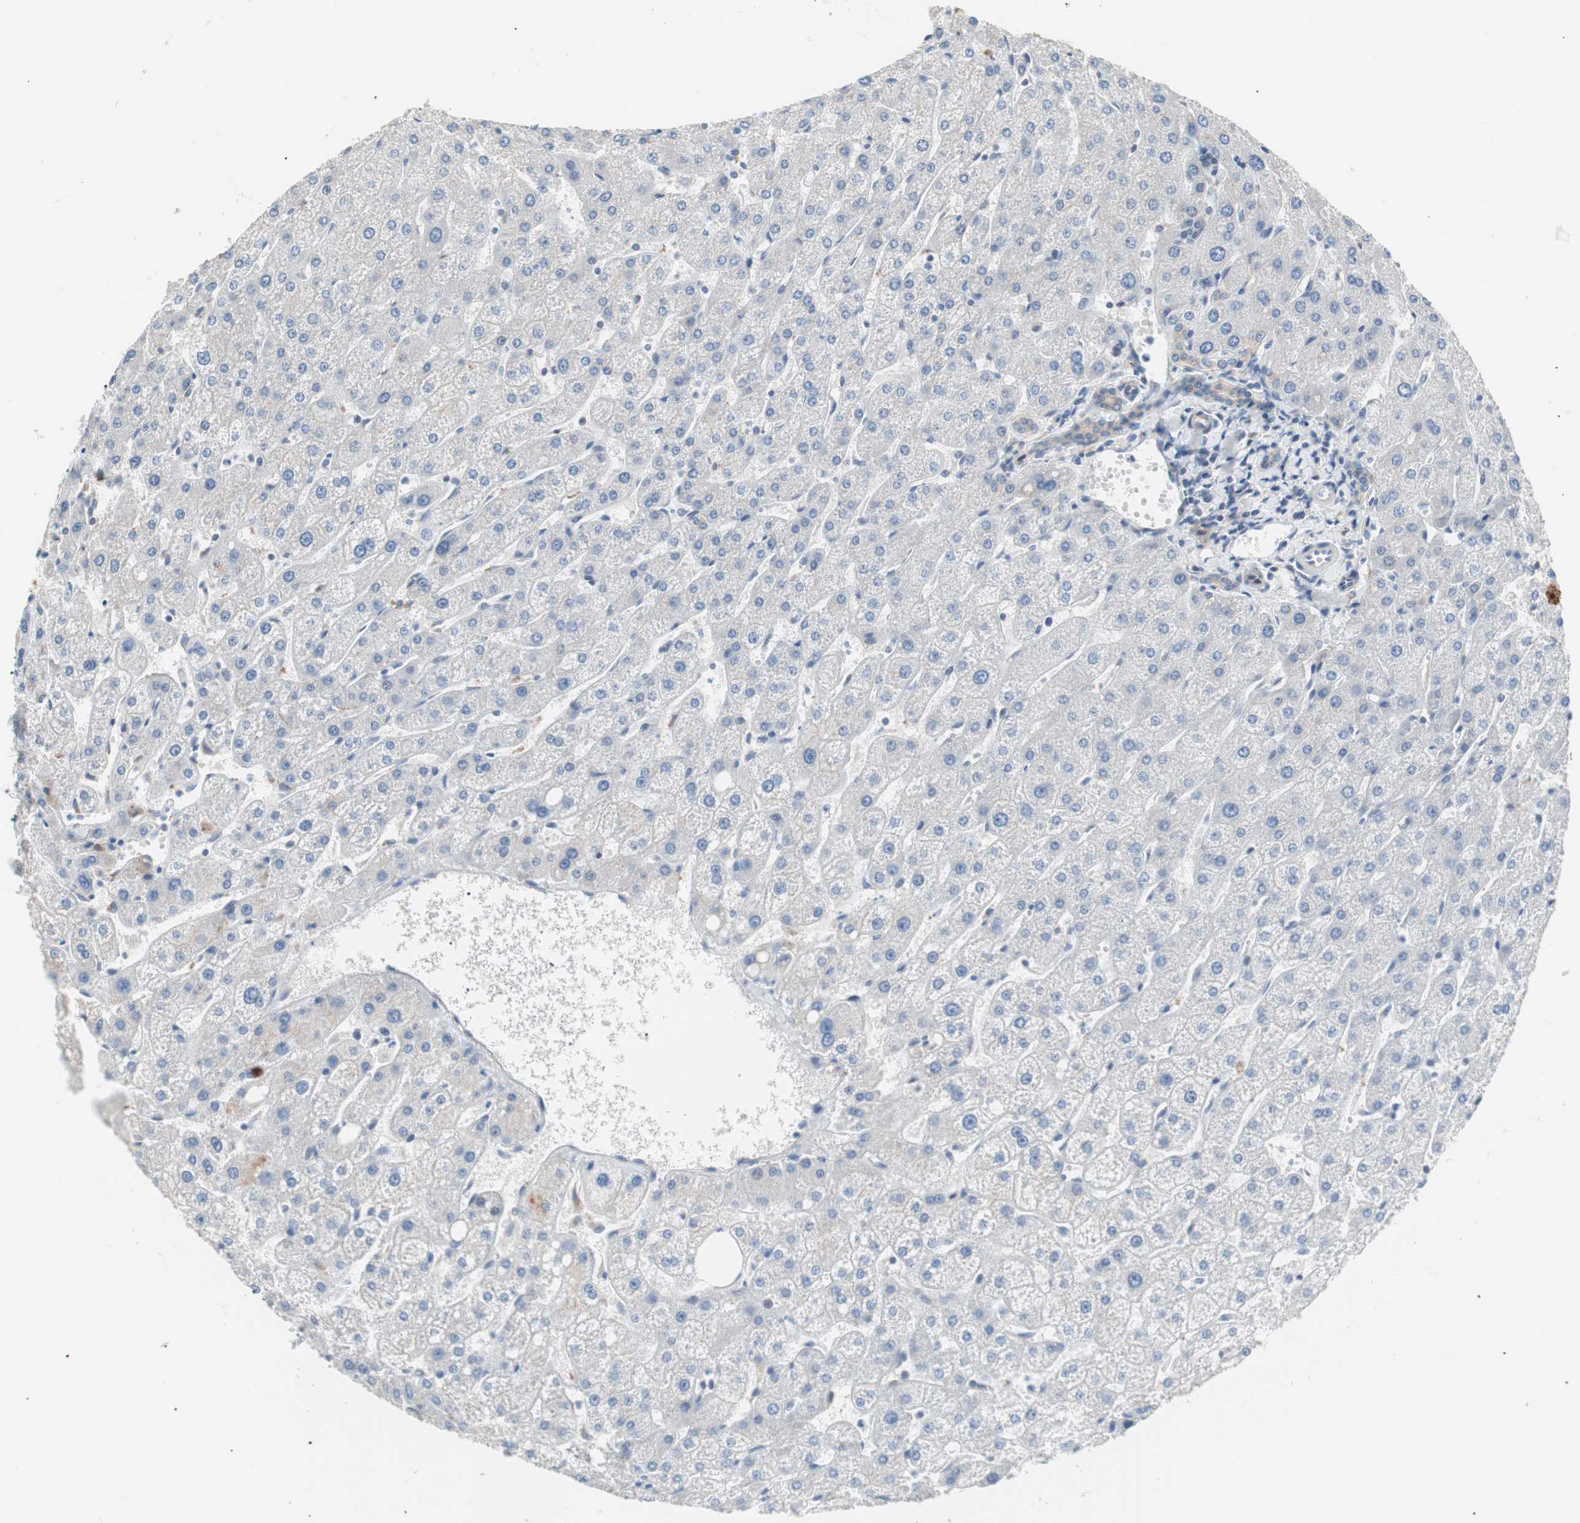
{"staining": {"intensity": "weak", "quantity": "25%-75%", "location": "cytoplasmic/membranous"}, "tissue": "liver", "cell_type": "Cholangiocytes", "image_type": "normal", "snomed": [{"axis": "morphology", "description": "Normal tissue, NOS"}, {"axis": "topography", "description": "Liver"}], "caption": "Protein analysis of normal liver reveals weak cytoplasmic/membranous positivity in approximately 25%-75% of cholangiocytes.", "gene": "SMG1", "patient": {"sex": "male", "age": 67}}